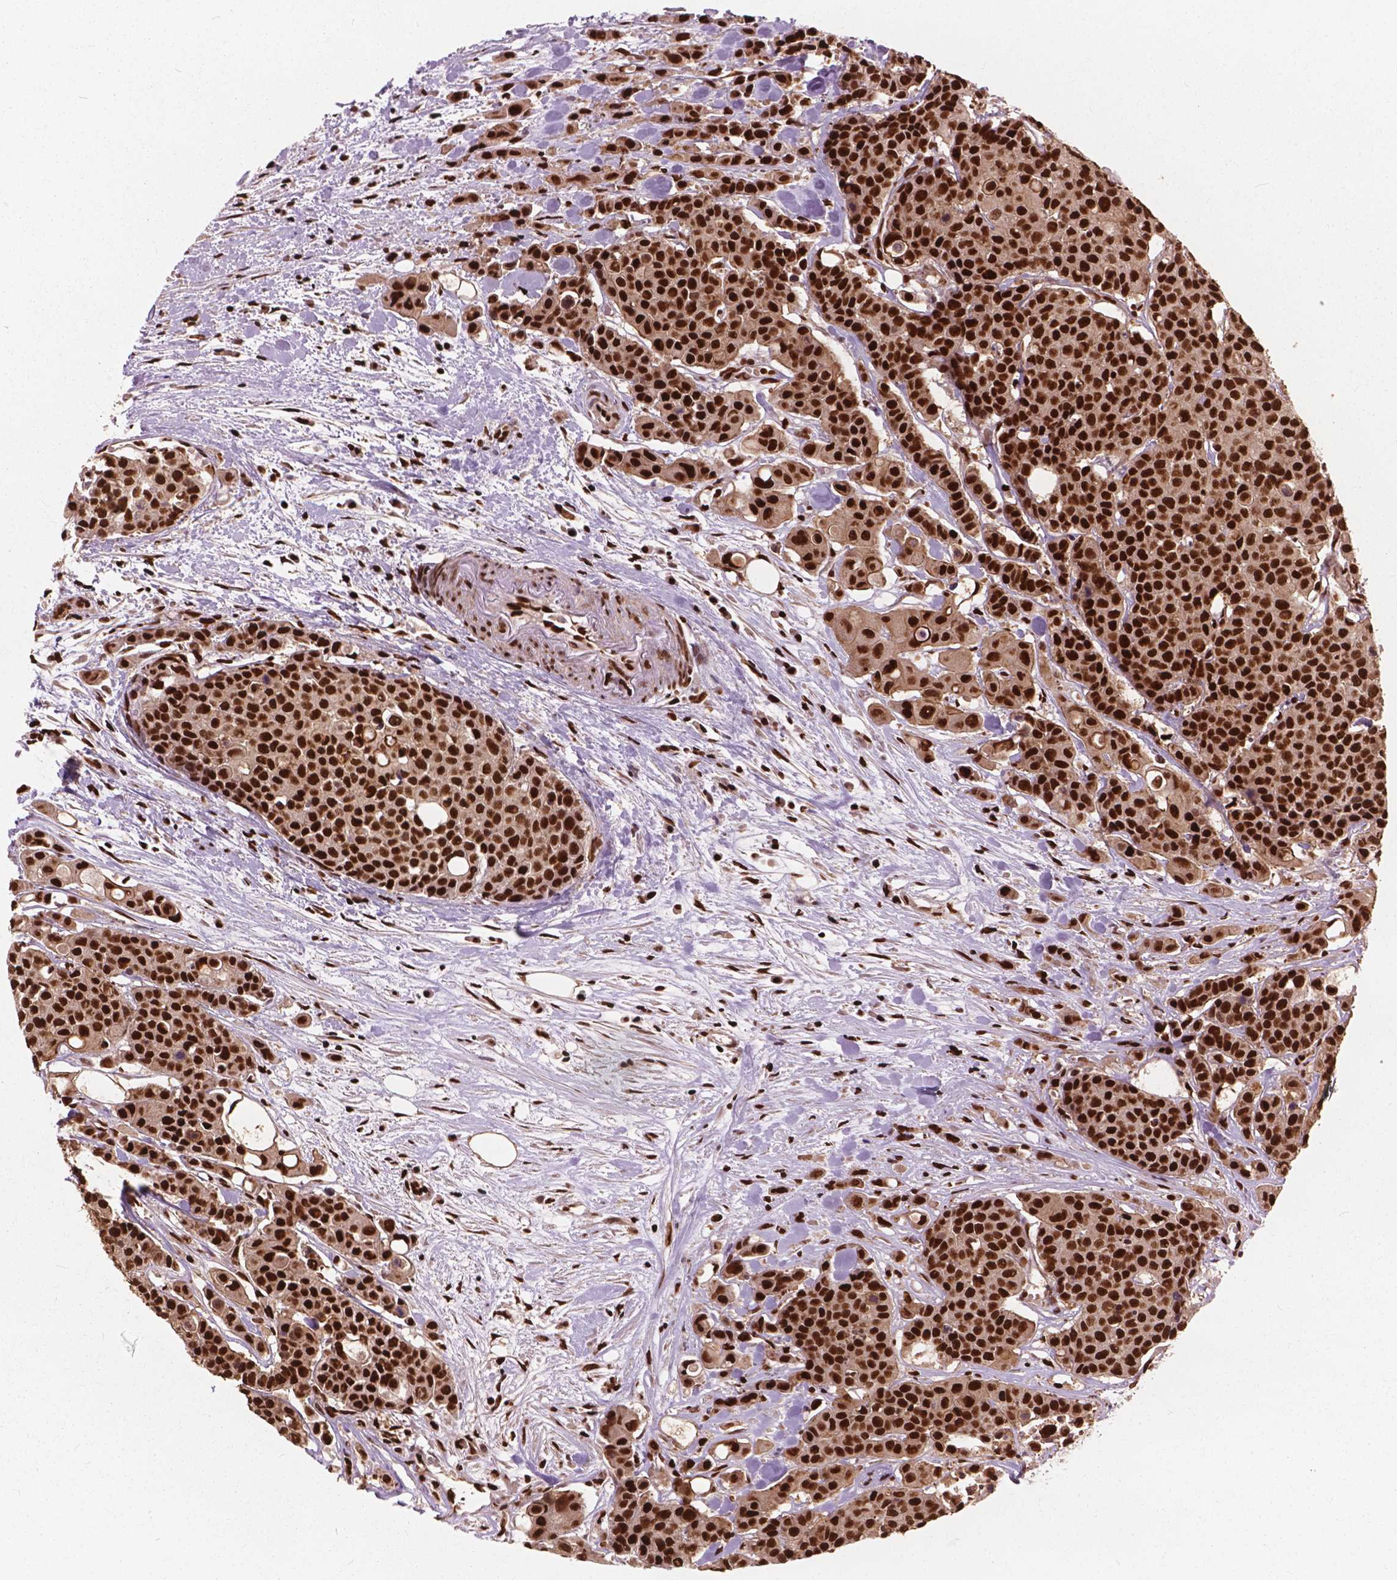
{"staining": {"intensity": "strong", "quantity": ">75%", "location": "nuclear"}, "tissue": "carcinoid", "cell_type": "Tumor cells", "image_type": "cancer", "snomed": [{"axis": "morphology", "description": "Carcinoid, malignant, NOS"}, {"axis": "topography", "description": "Colon"}], "caption": "This photomicrograph exhibits carcinoid (malignant) stained with immunohistochemistry (IHC) to label a protein in brown. The nuclear of tumor cells show strong positivity for the protein. Nuclei are counter-stained blue.", "gene": "ANP32B", "patient": {"sex": "male", "age": 81}}